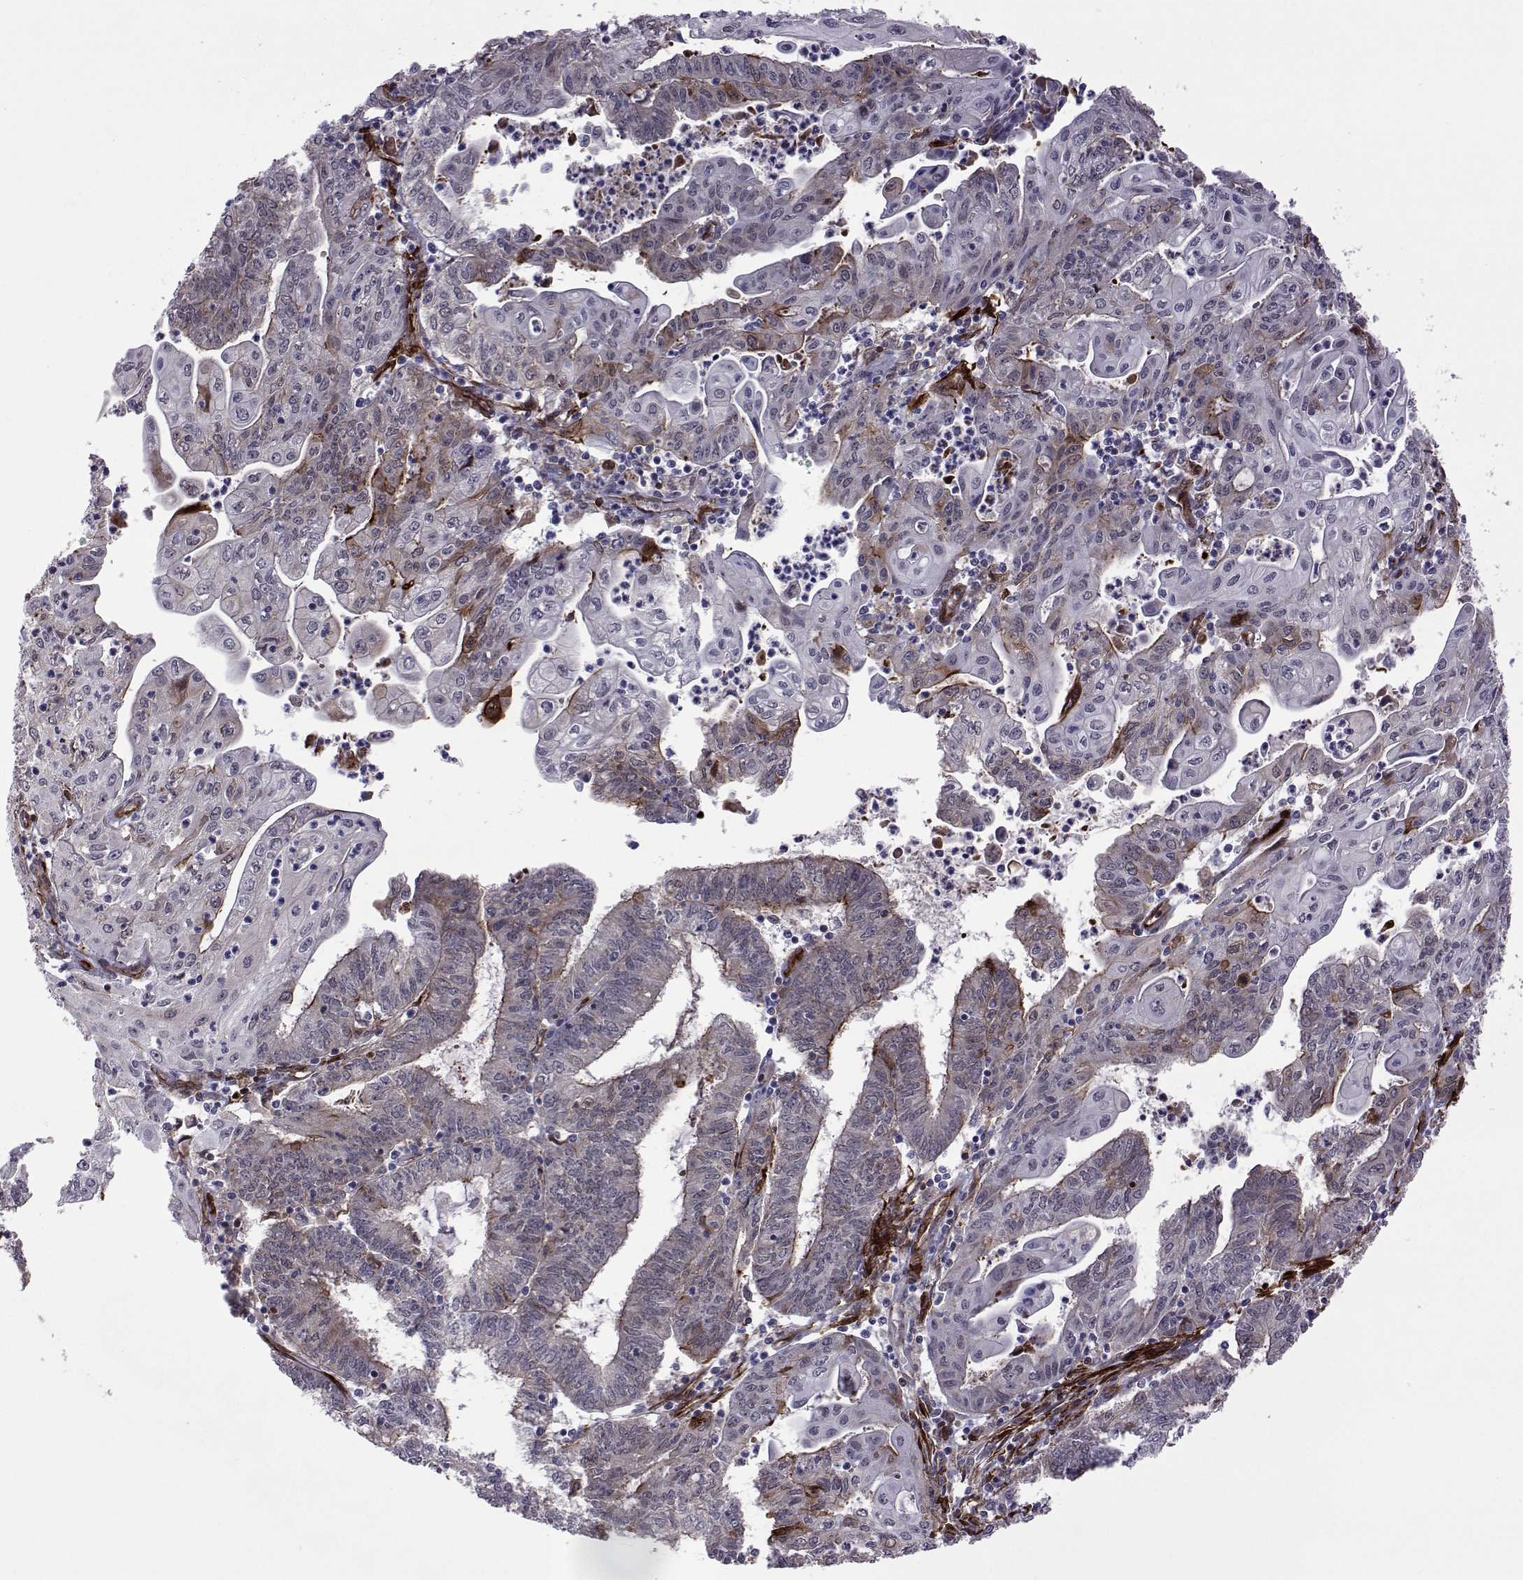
{"staining": {"intensity": "weak", "quantity": "<25%", "location": "cytoplasmic/membranous"}, "tissue": "endometrial cancer", "cell_type": "Tumor cells", "image_type": "cancer", "snomed": [{"axis": "morphology", "description": "Adenocarcinoma, NOS"}, {"axis": "topography", "description": "Endometrium"}], "caption": "Immunohistochemical staining of human endometrial adenocarcinoma demonstrates no significant positivity in tumor cells. (DAB IHC visualized using brightfield microscopy, high magnification).", "gene": "EFCAB3", "patient": {"sex": "female", "age": 61}}